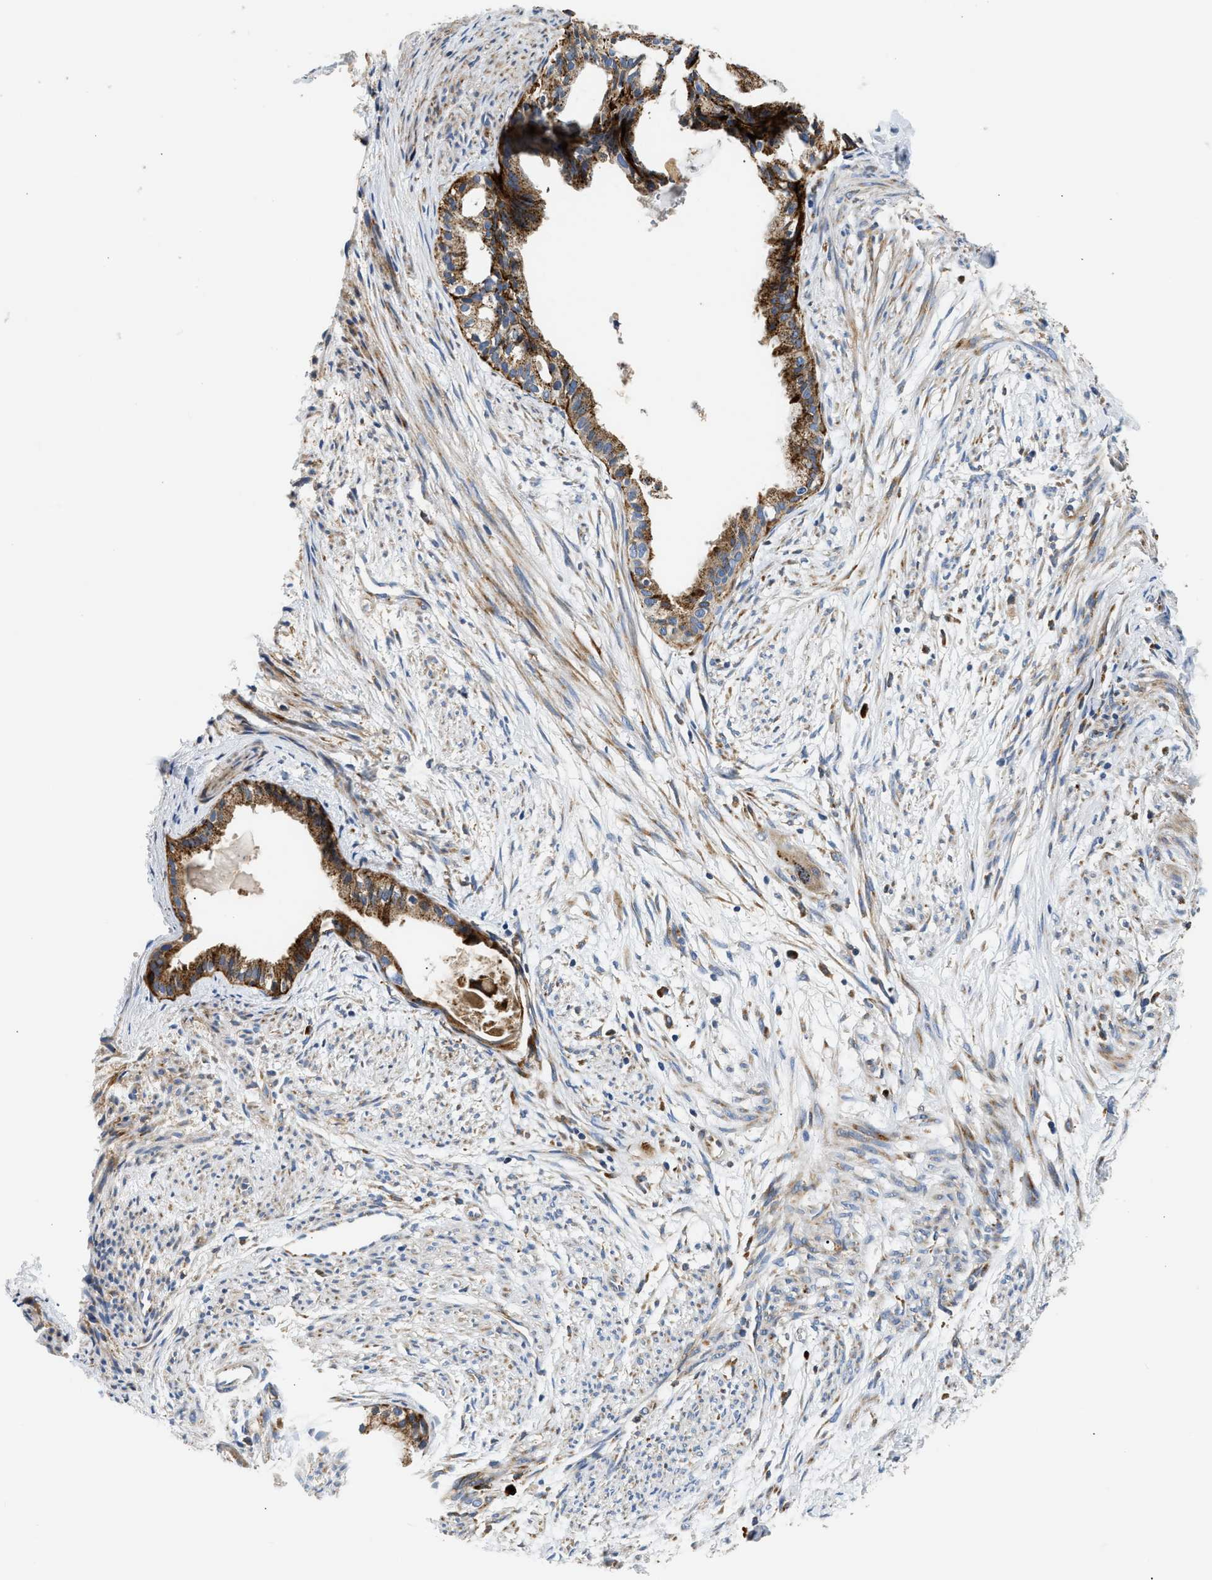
{"staining": {"intensity": "strong", "quantity": ">75%", "location": "cytoplasmic/membranous"}, "tissue": "cervical cancer", "cell_type": "Tumor cells", "image_type": "cancer", "snomed": [{"axis": "morphology", "description": "Normal tissue, NOS"}, {"axis": "morphology", "description": "Adenocarcinoma, NOS"}, {"axis": "topography", "description": "Cervix"}, {"axis": "topography", "description": "Endometrium"}], "caption": "Cervical cancer stained with a protein marker displays strong staining in tumor cells.", "gene": "AMZ1", "patient": {"sex": "female", "age": 86}}